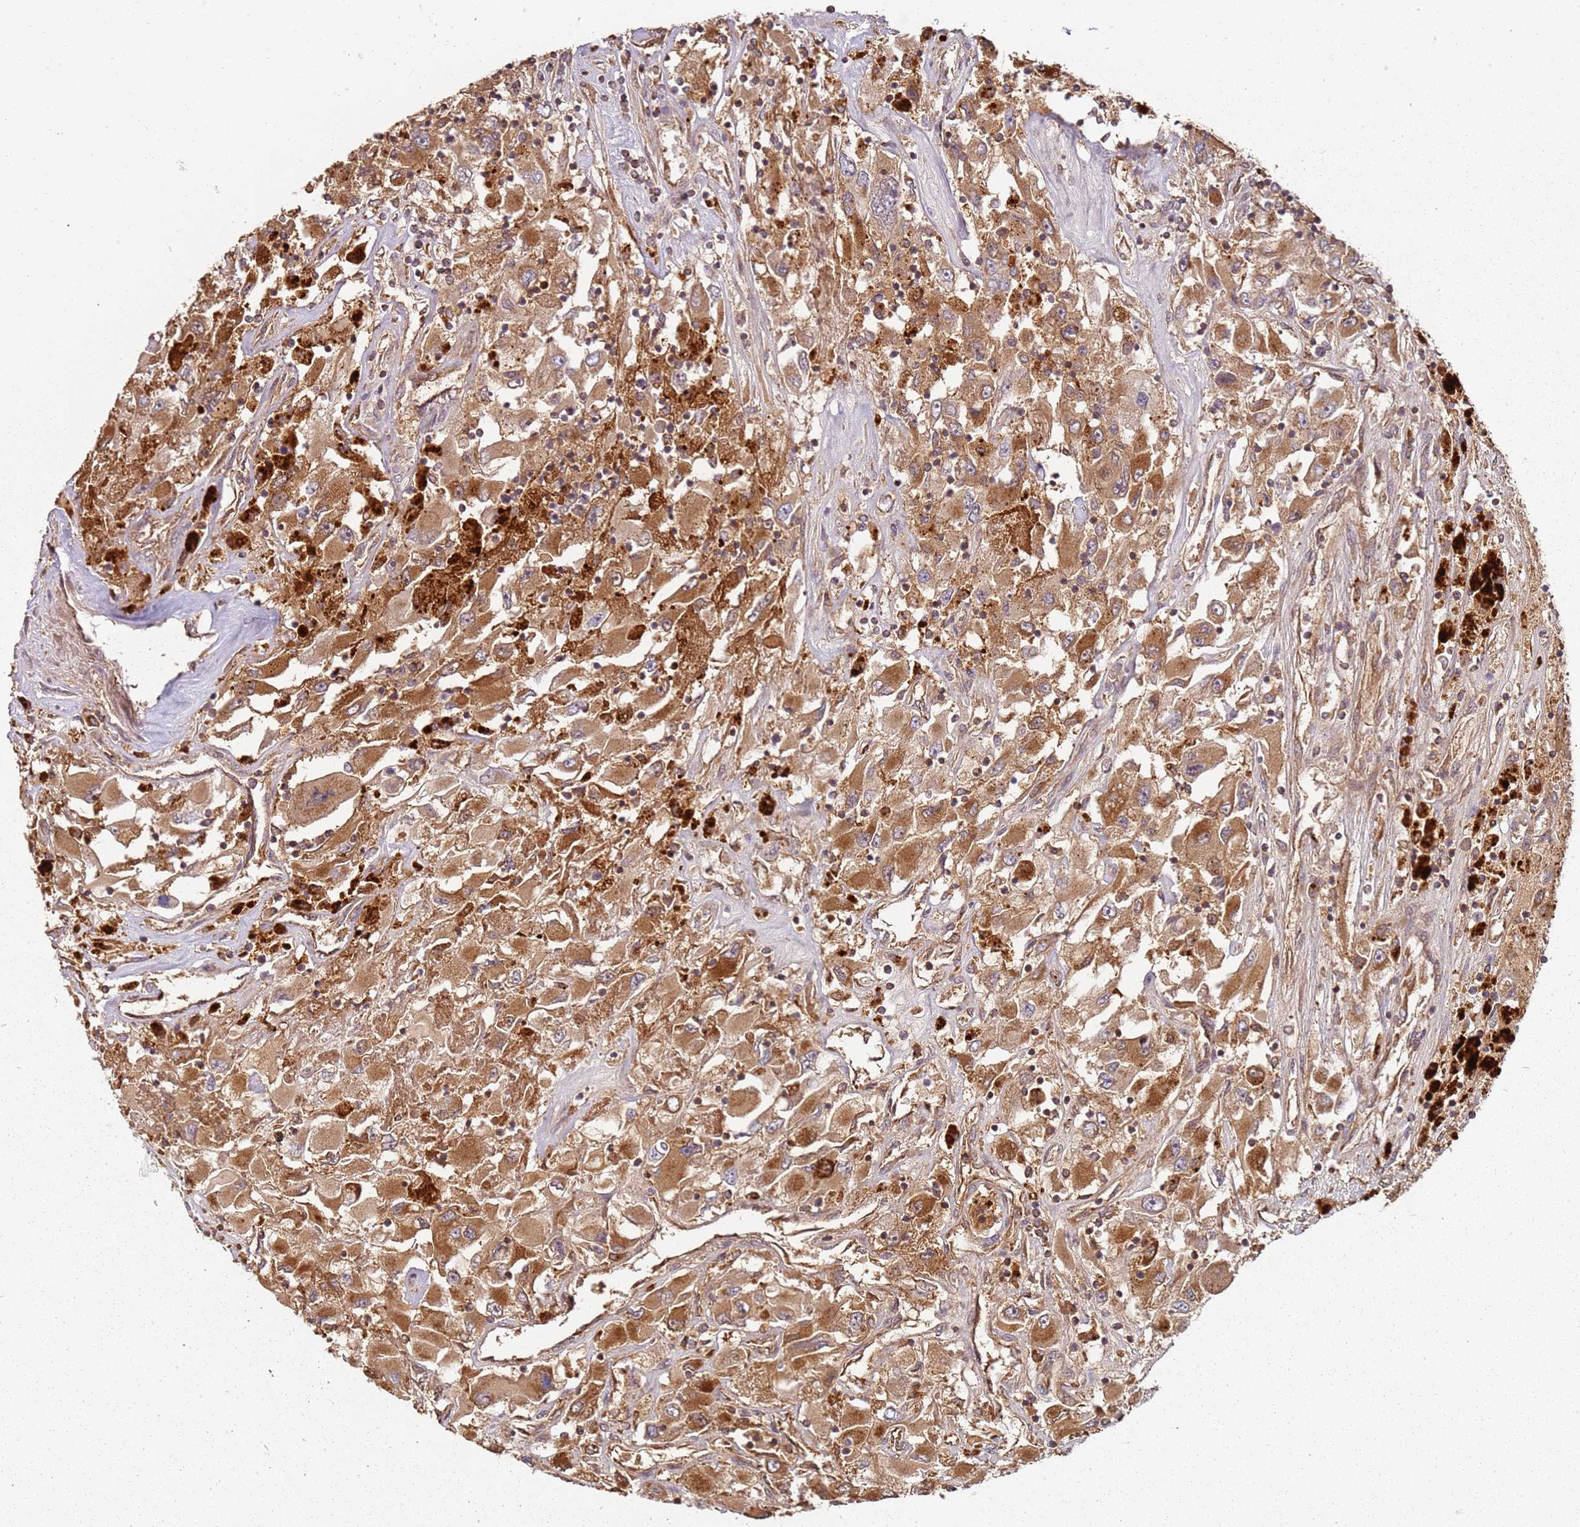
{"staining": {"intensity": "moderate", "quantity": ">75%", "location": "cytoplasmic/membranous"}, "tissue": "renal cancer", "cell_type": "Tumor cells", "image_type": "cancer", "snomed": [{"axis": "morphology", "description": "Adenocarcinoma, NOS"}, {"axis": "topography", "description": "Kidney"}], "caption": "This micrograph displays immunohistochemistry (IHC) staining of renal cancer, with medium moderate cytoplasmic/membranous staining in approximately >75% of tumor cells.", "gene": "SCGB2B2", "patient": {"sex": "female", "age": 52}}